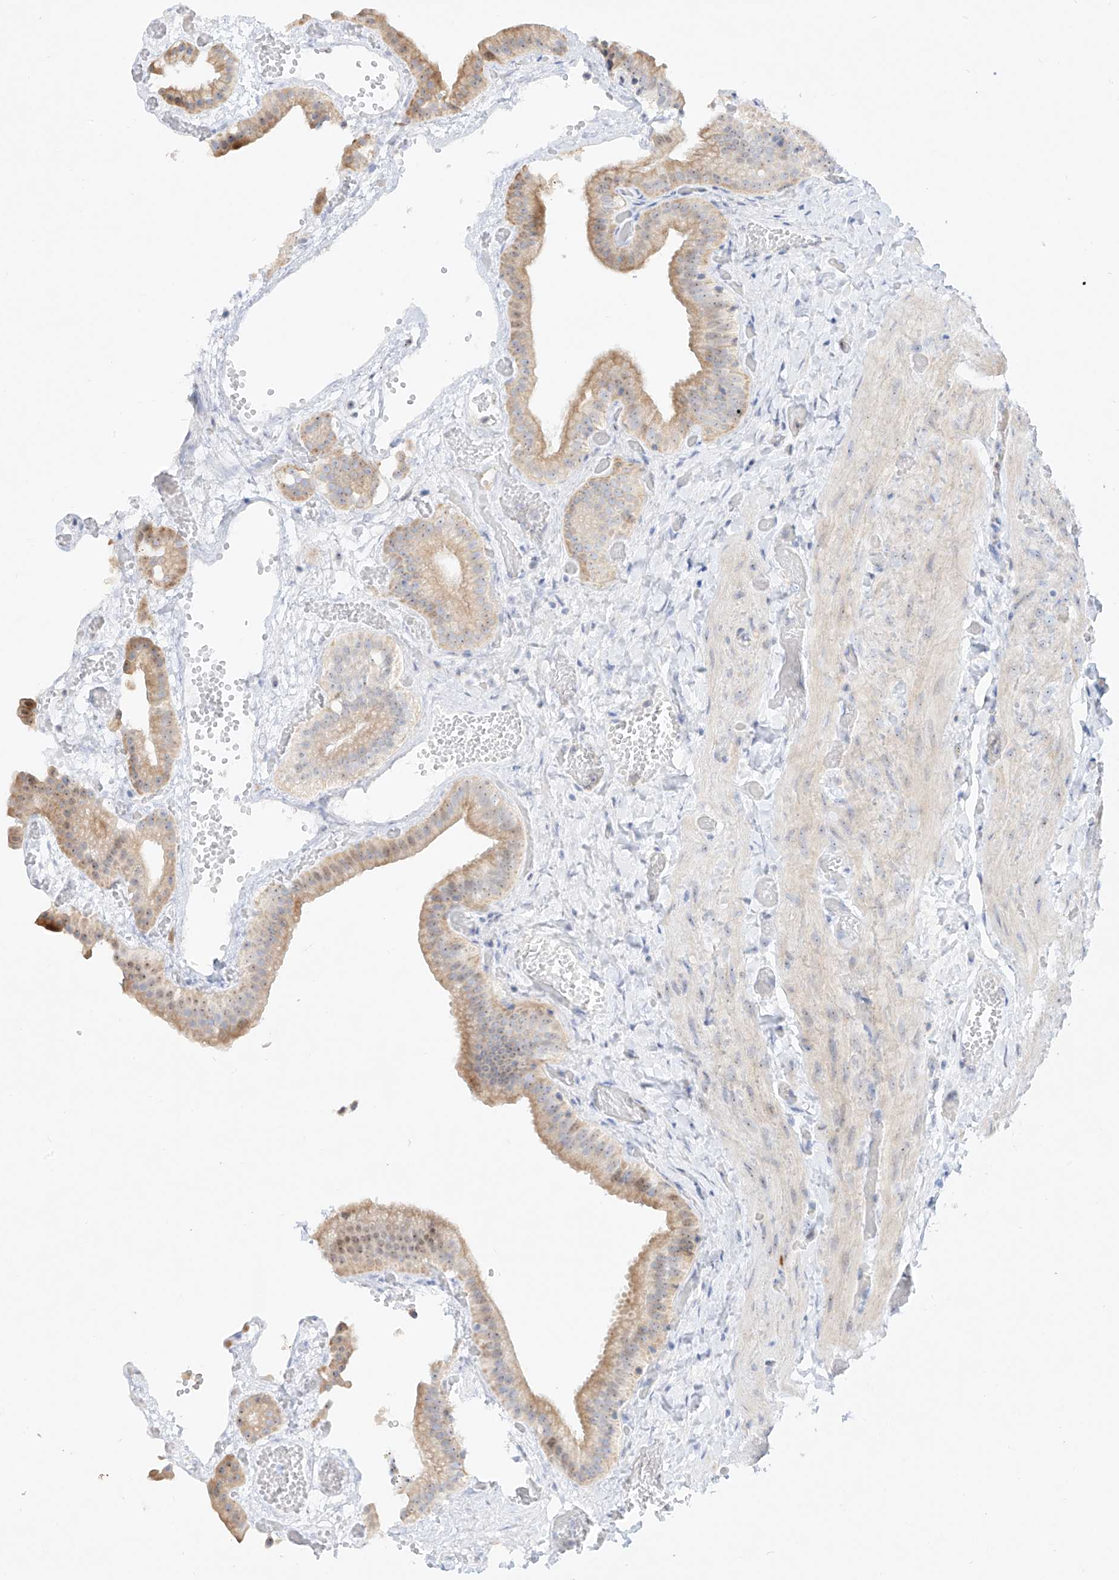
{"staining": {"intensity": "moderate", "quantity": "25%-75%", "location": "cytoplasmic/membranous,nuclear"}, "tissue": "gallbladder", "cell_type": "Glandular cells", "image_type": "normal", "snomed": [{"axis": "morphology", "description": "Normal tissue, NOS"}, {"axis": "topography", "description": "Gallbladder"}], "caption": "This photomicrograph shows unremarkable gallbladder stained with immunohistochemistry (IHC) to label a protein in brown. The cytoplasmic/membranous,nuclear of glandular cells show moderate positivity for the protein. Nuclei are counter-stained blue.", "gene": "SNU13", "patient": {"sex": "female", "age": 64}}